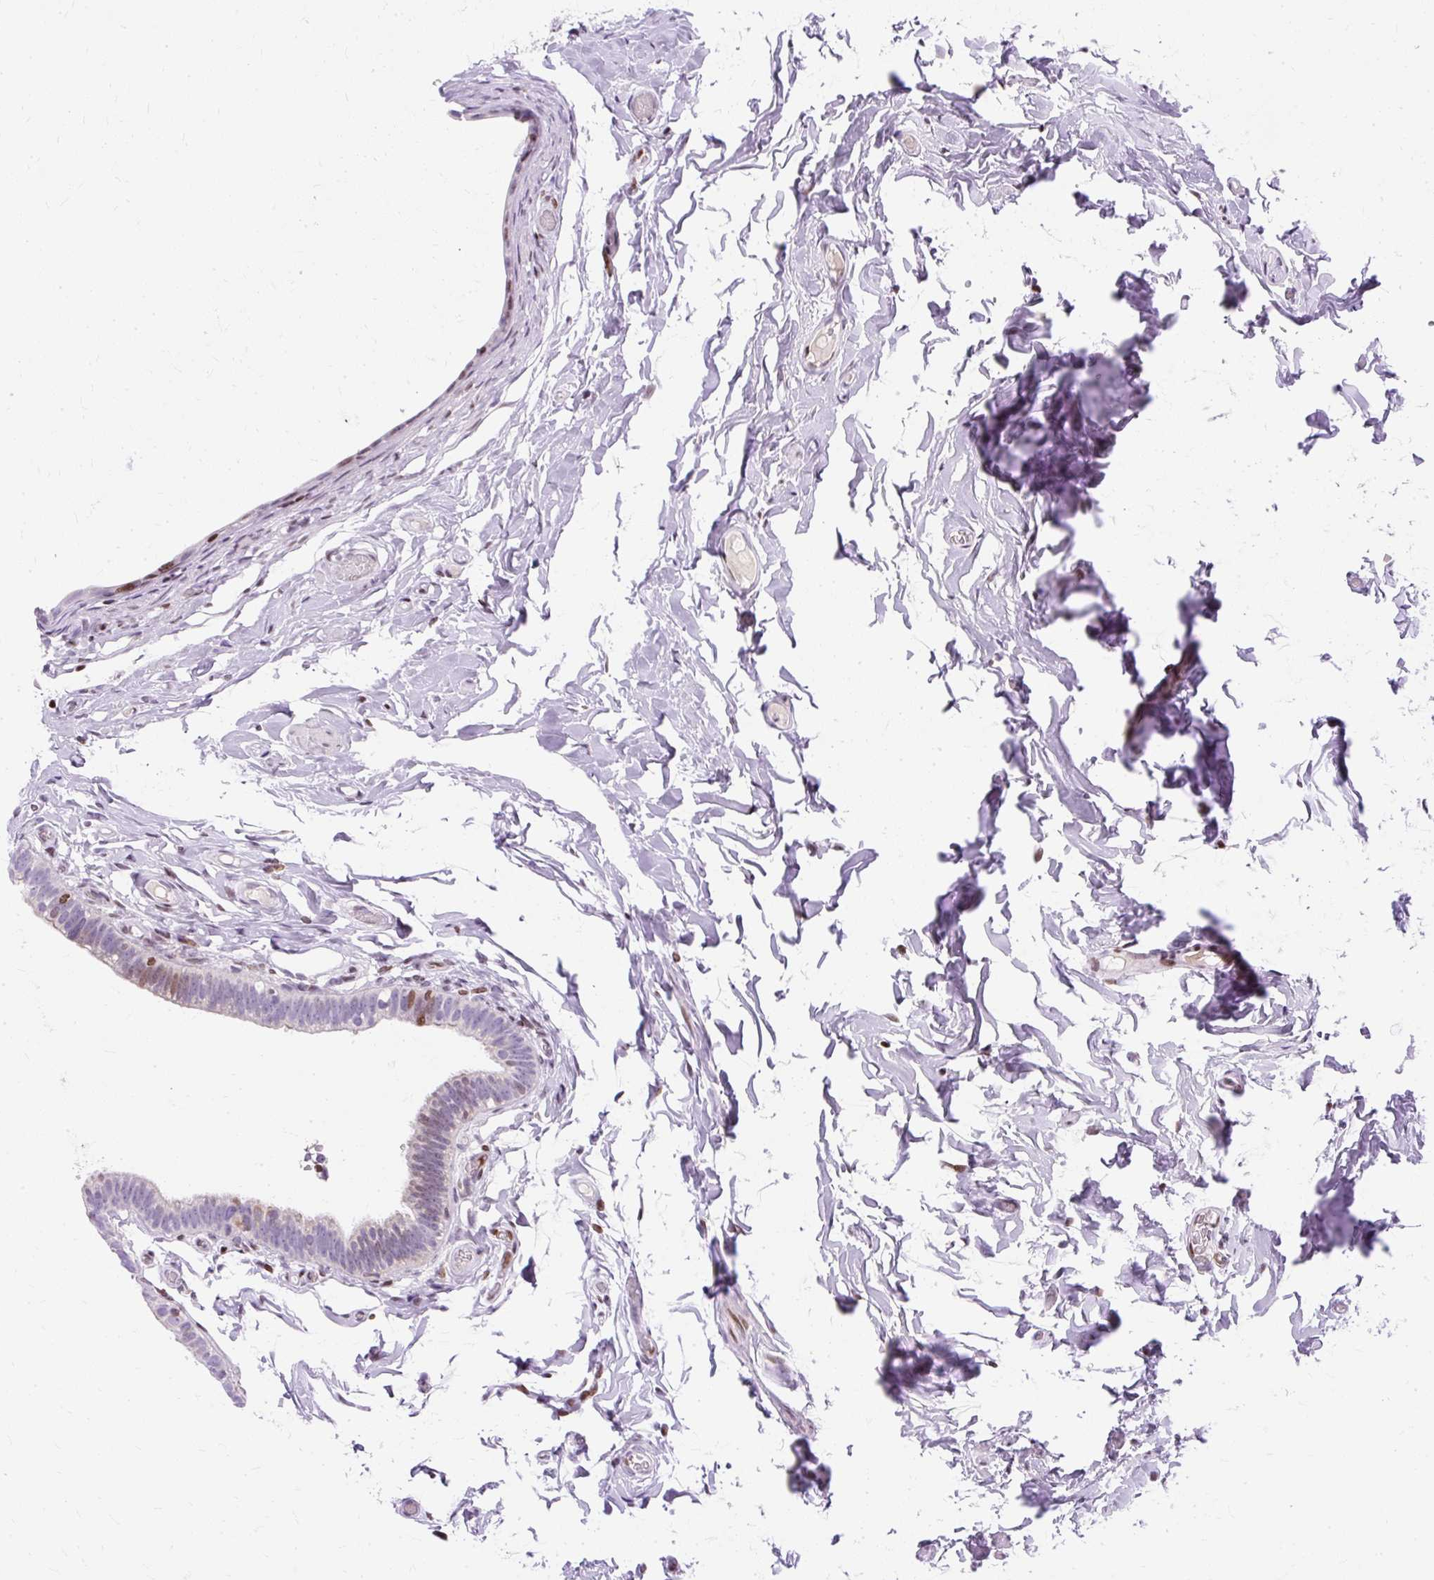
{"staining": {"intensity": "moderate", "quantity": "<25%", "location": "nuclear"}, "tissue": "epididymis", "cell_type": "Glandular cells", "image_type": "normal", "snomed": [{"axis": "morphology", "description": "Normal tissue, NOS"}, {"axis": "morphology", "description": "Carcinoma, Embryonal, NOS"}, {"axis": "topography", "description": "Testis"}, {"axis": "topography", "description": "Epididymis"}], "caption": "Epididymis stained with a brown dye exhibits moderate nuclear positive staining in approximately <25% of glandular cells.", "gene": "TMEM177", "patient": {"sex": "male", "age": 36}}